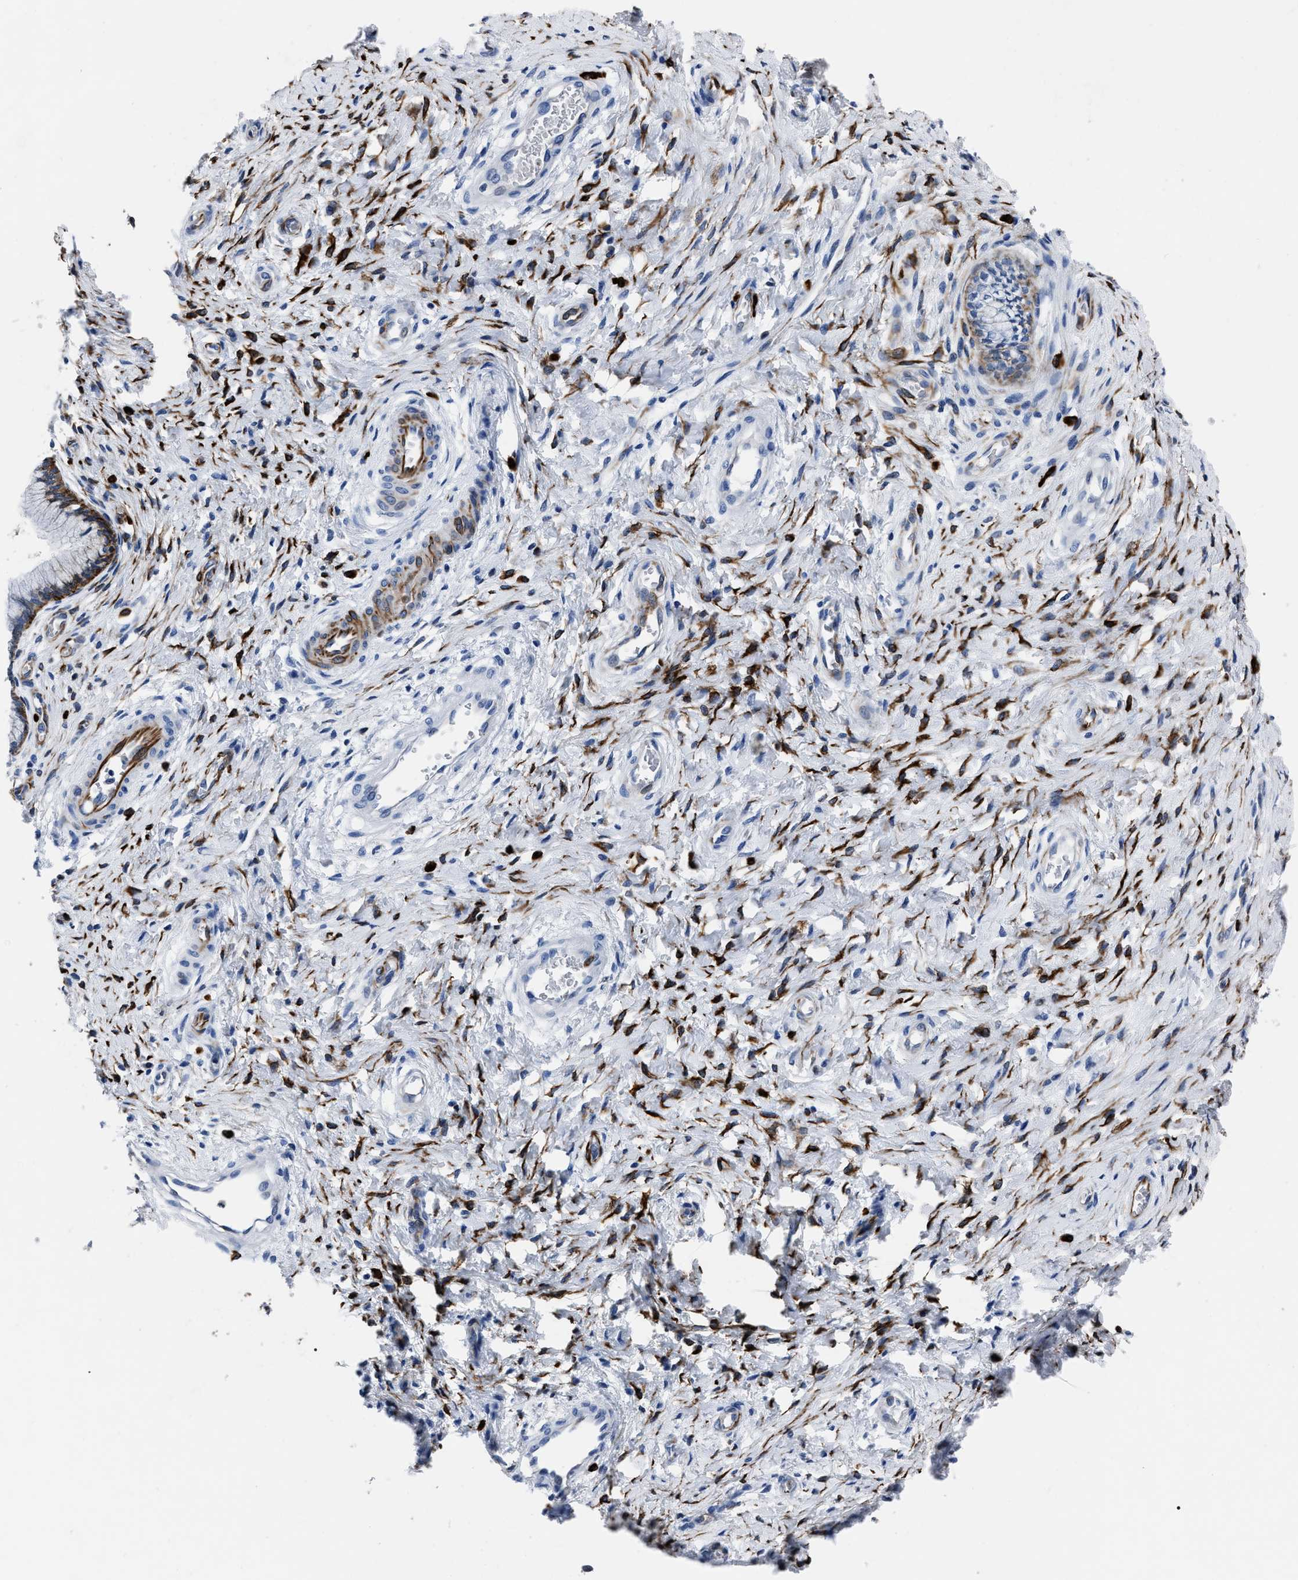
{"staining": {"intensity": "moderate", "quantity": "<25%", "location": "cytoplasmic/membranous"}, "tissue": "cervix", "cell_type": "Glandular cells", "image_type": "normal", "snomed": [{"axis": "morphology", "description": "Normal tissue, NOS"}, {"axis": "topography", "description": "Cervix"}], "caption": "This micrograph demonstrates IHC staining of unremarkable human cervix, with low moderate cytoplasmic/membranous positivity in about <25% of glandular cells.", "gene": "OR10G3", "patient": {"sex": "female", "age": 55}}